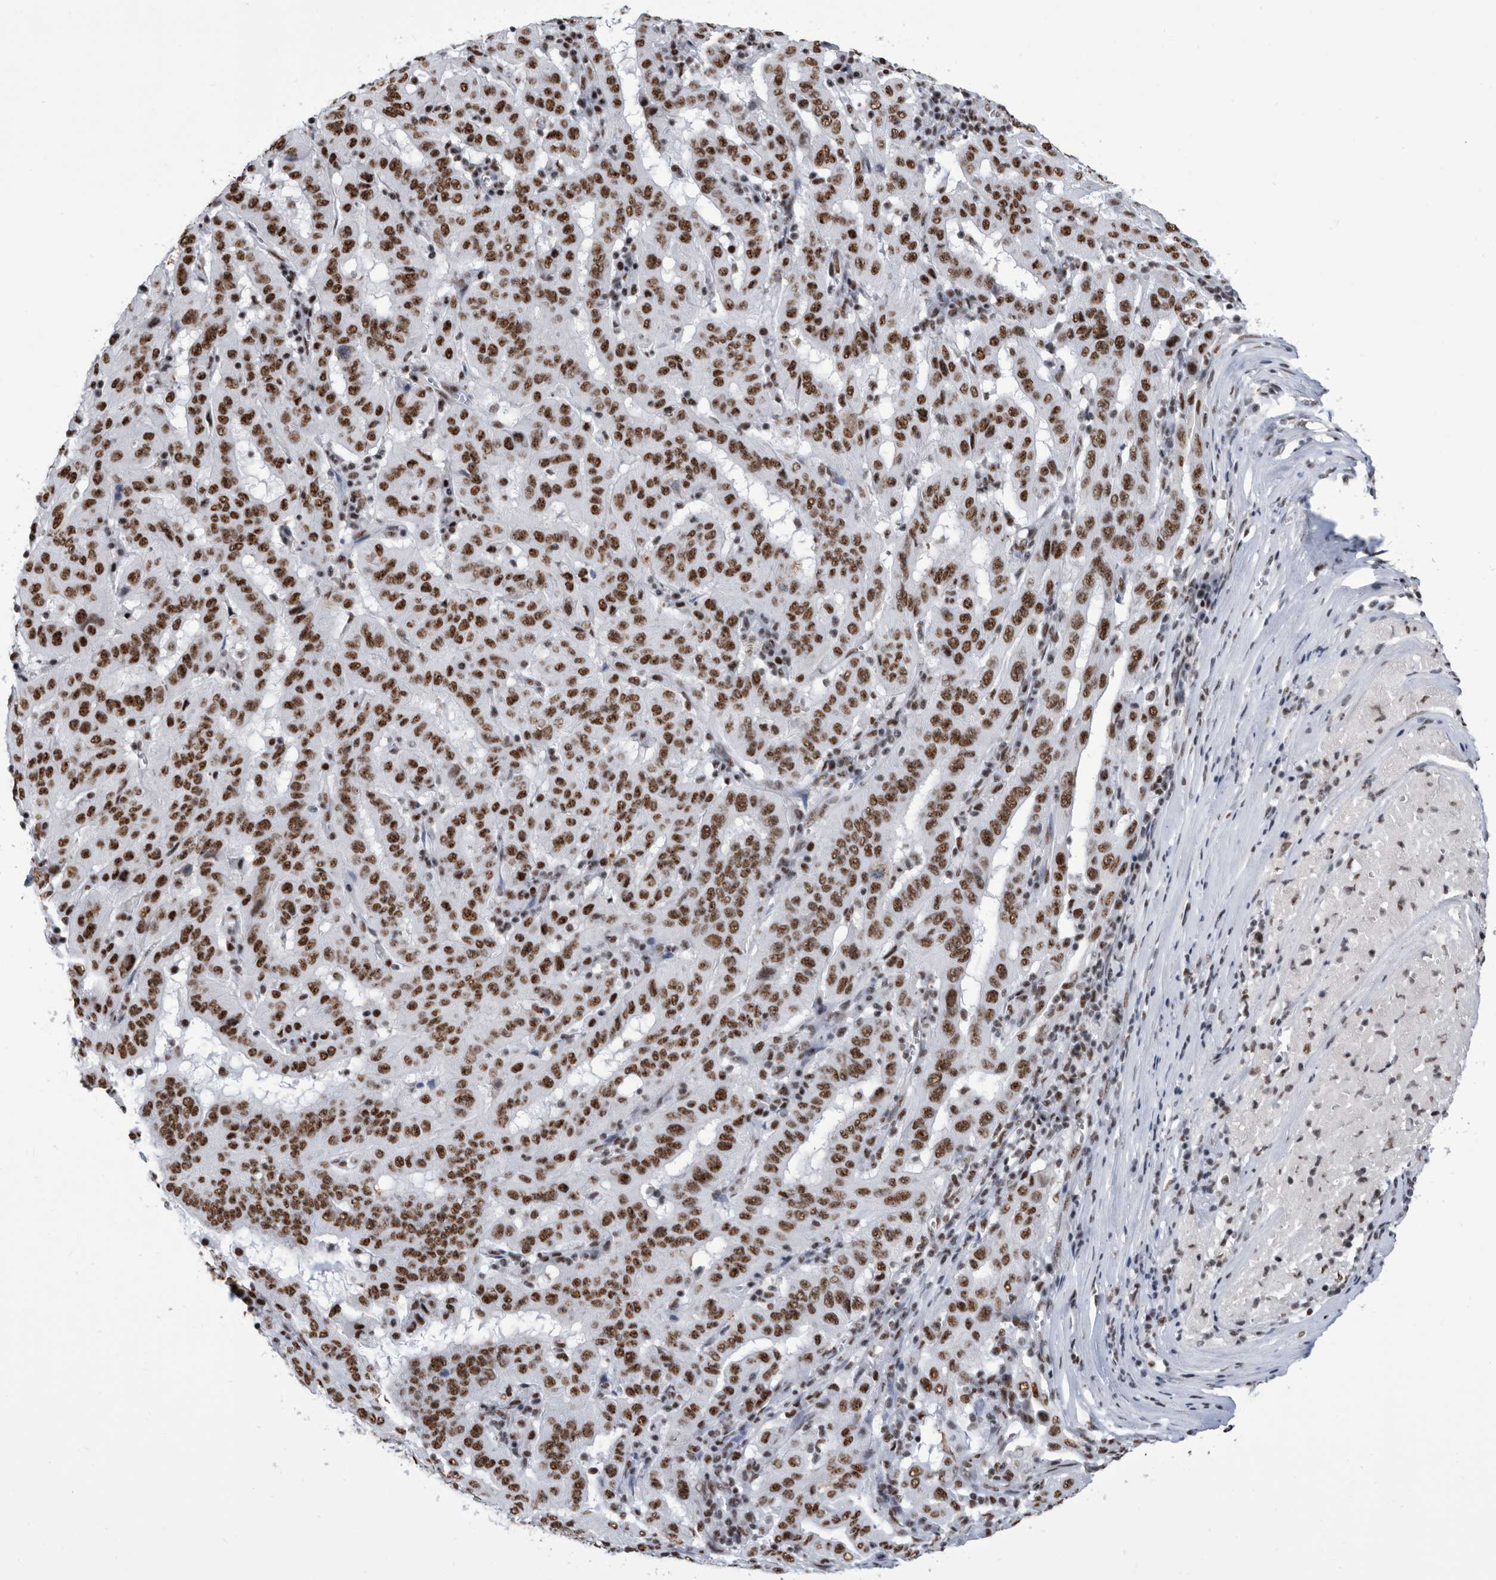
{"staining": {"intensity": "strong", "quantity": ">75%", "location": "nuclear"}, "tissue": "pancreatic cancer", "cell_type": "Tumor cells", "image_type": "cancer", "snomed": [{"axis": "morphology", "description": "Adenocarcinoma, NOS"}, {"axis": "topography", "description": "Pancreas"}], "caption": "An immunohistochemistry (IHC) histopathology image of tumor tissue is shown. Protein staining in brown shows strong nuclear positivity in adenocarcinoma (pancreatic) within tumor cells.", "gene": "SF3A1", "patient": {"sex": "male", "age": 63}}